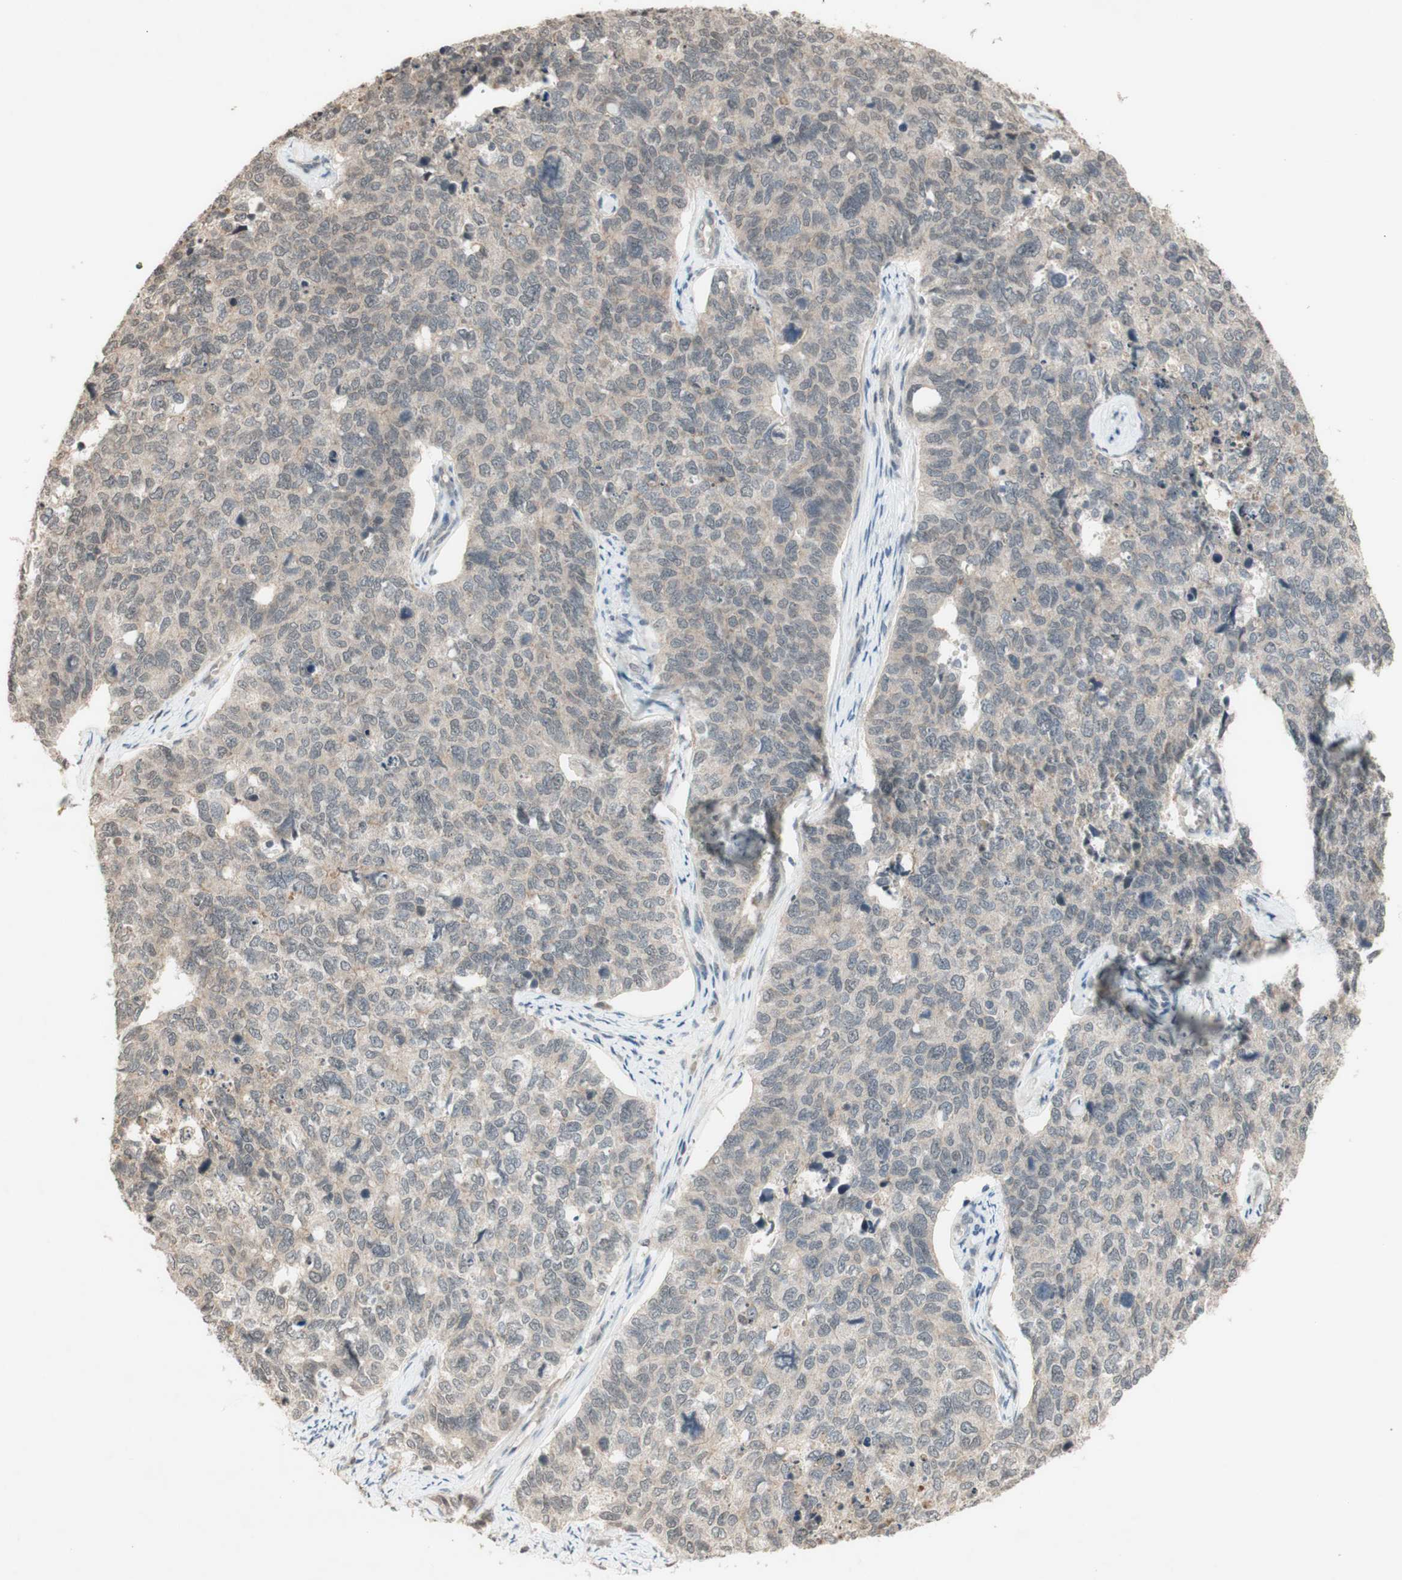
{"staining": {"intensity": "negative", "quantity": "none", "location": "none"}, "tissue": "cervical cancer", "cell_type": "Tumor cells", "image_type": "cancer", "snomed": [{"axis": "morphology", "description": "Squamous cell carcinoma, NOS"}, {"axis": "topography", "description": "Cervix"}], "caption": "A high-resolution micrograph shows IHC staining of cervical cancer, which exhibits no significant expression in tumor cells.", "gene": "GLI1", "patient": {"sex": "female", "age": 63}}